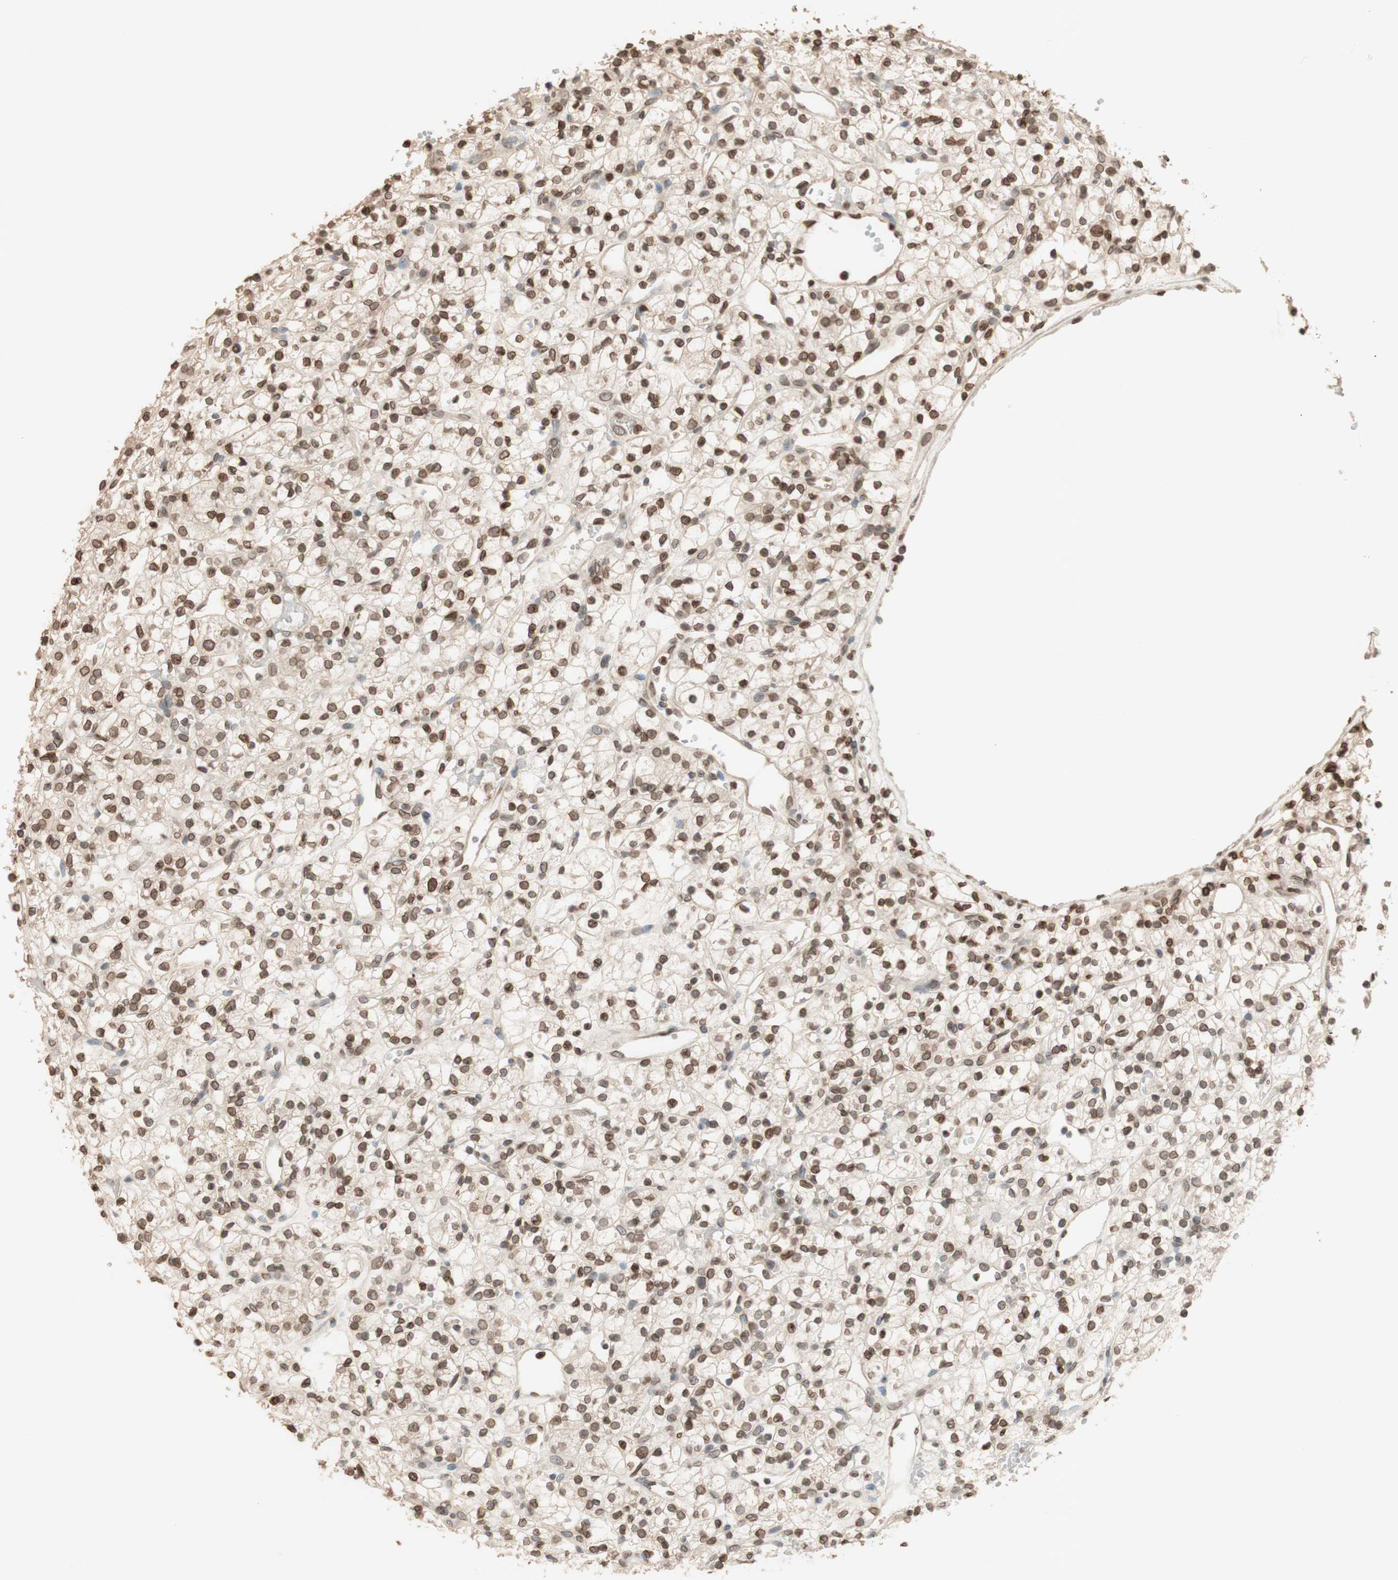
{"staining": {"intensity": "moderate", "quantity": ">75%", "location": "nuclear"}, "tissue": "renal cancer", "cell_type": "Tumor cells", "image_type": "cancer", "snomed": [{"axis": "morphology", "description": "Adenocarcinoma, NOS"}, {"axis": "topography", "description": "Kidney"}], "caption": "Moderate nuclear protein staining is identified in approximately >75% of tumor cells in renal adenocarcinoma.", "gene": "TMPO", "patient": {"sex": "female", "age": 60}}